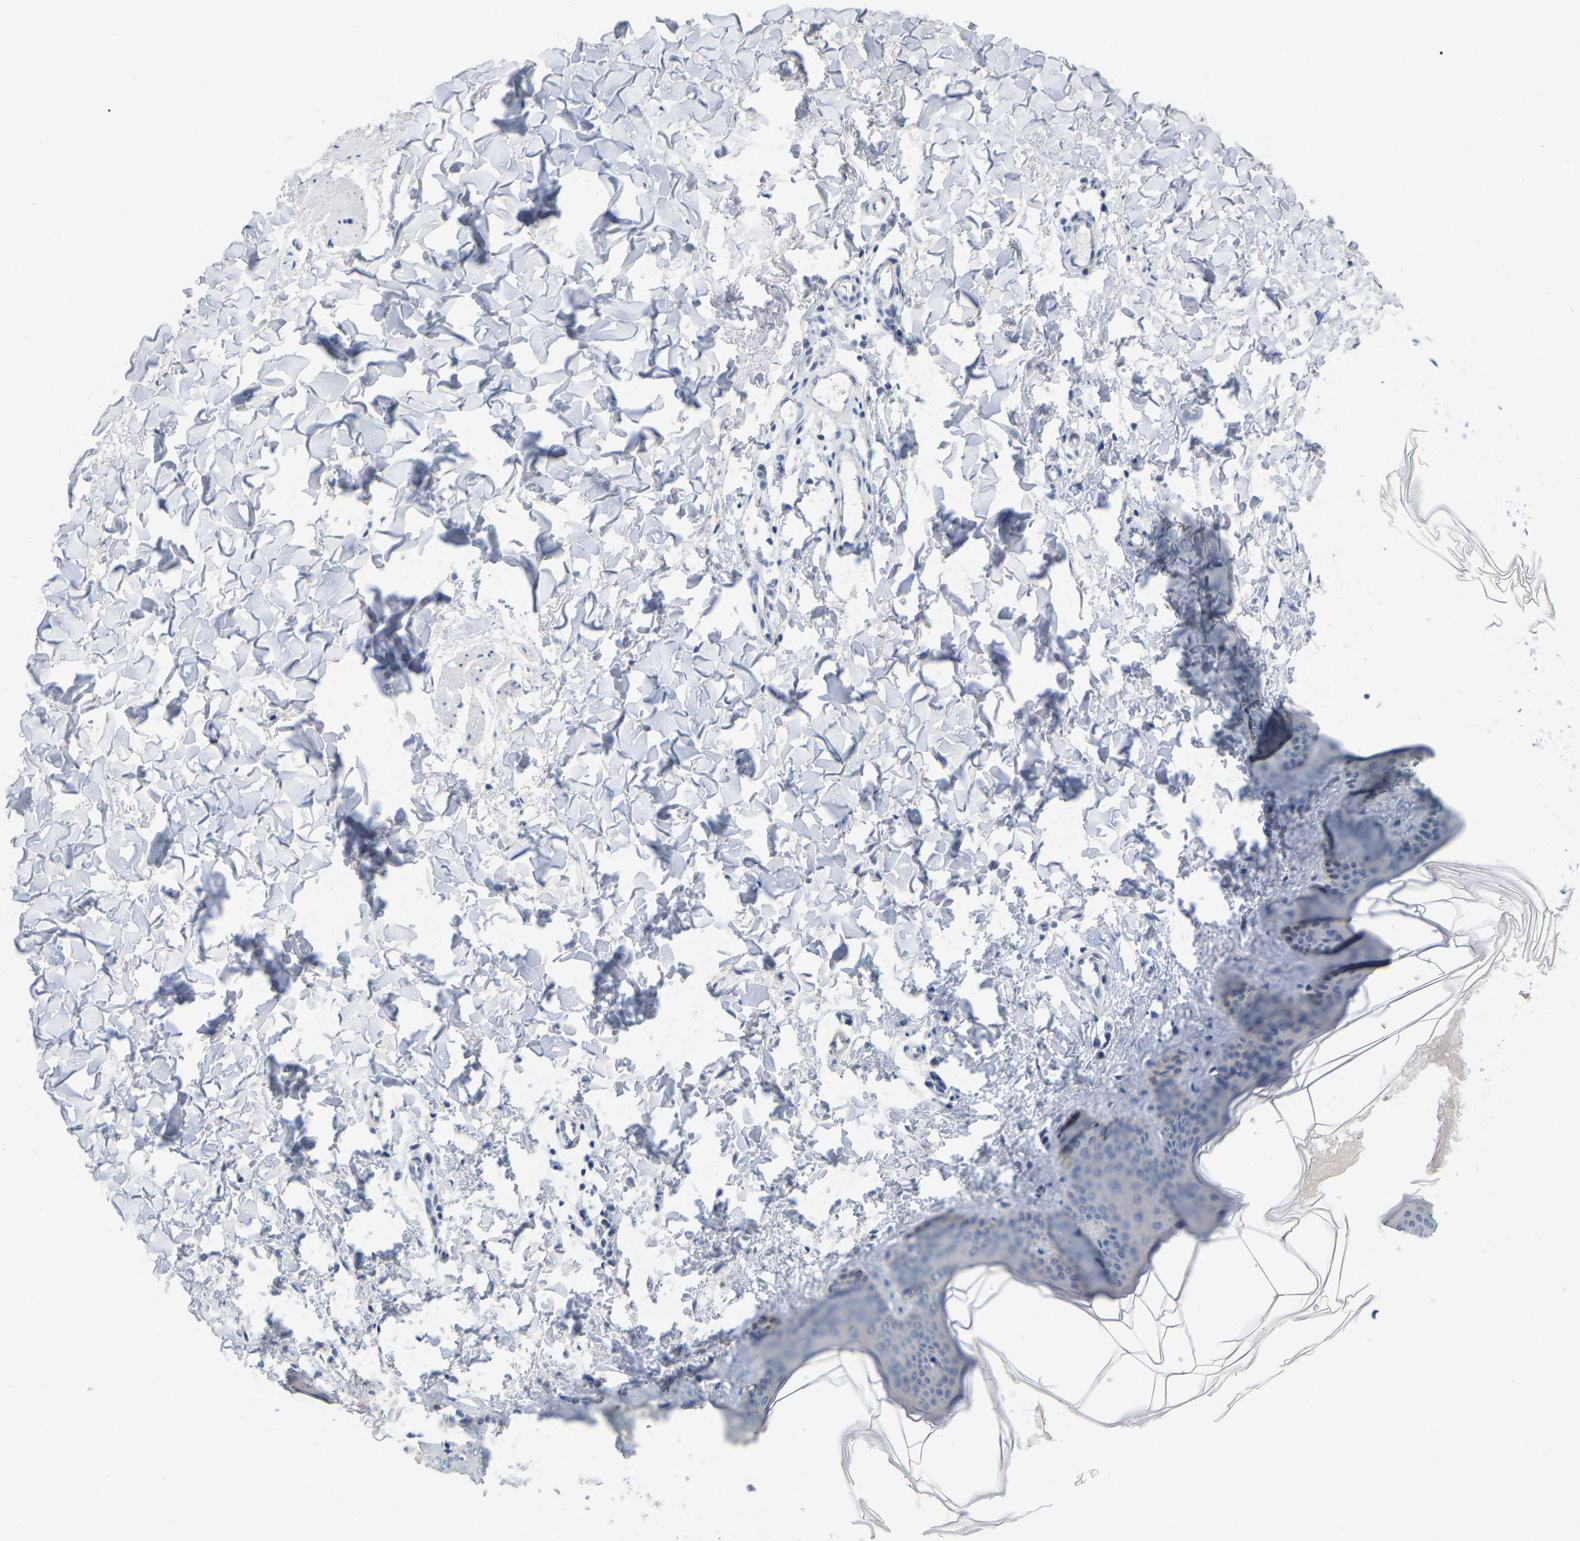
{"staining": {"intensity": "negative", "quantity": "none", "location": "none"}, "tissue": "skin", "cell_type": "Fibroblasts", "image_type": "normal", "snomed": [{"axis": "morphology", "description": "Normal tissue, NOS"}, {"axis": "topography", "description": "Skin"}], "caption": "Benign skin was stained to show a protein in brown. There is no significant expression in fibroblasts. (DAB (3,3'-diaminobenzidine) immunohistochemistry, high magnification).", "gene": "WIPI2", "patient": {"sex": "female", "age": 17}}